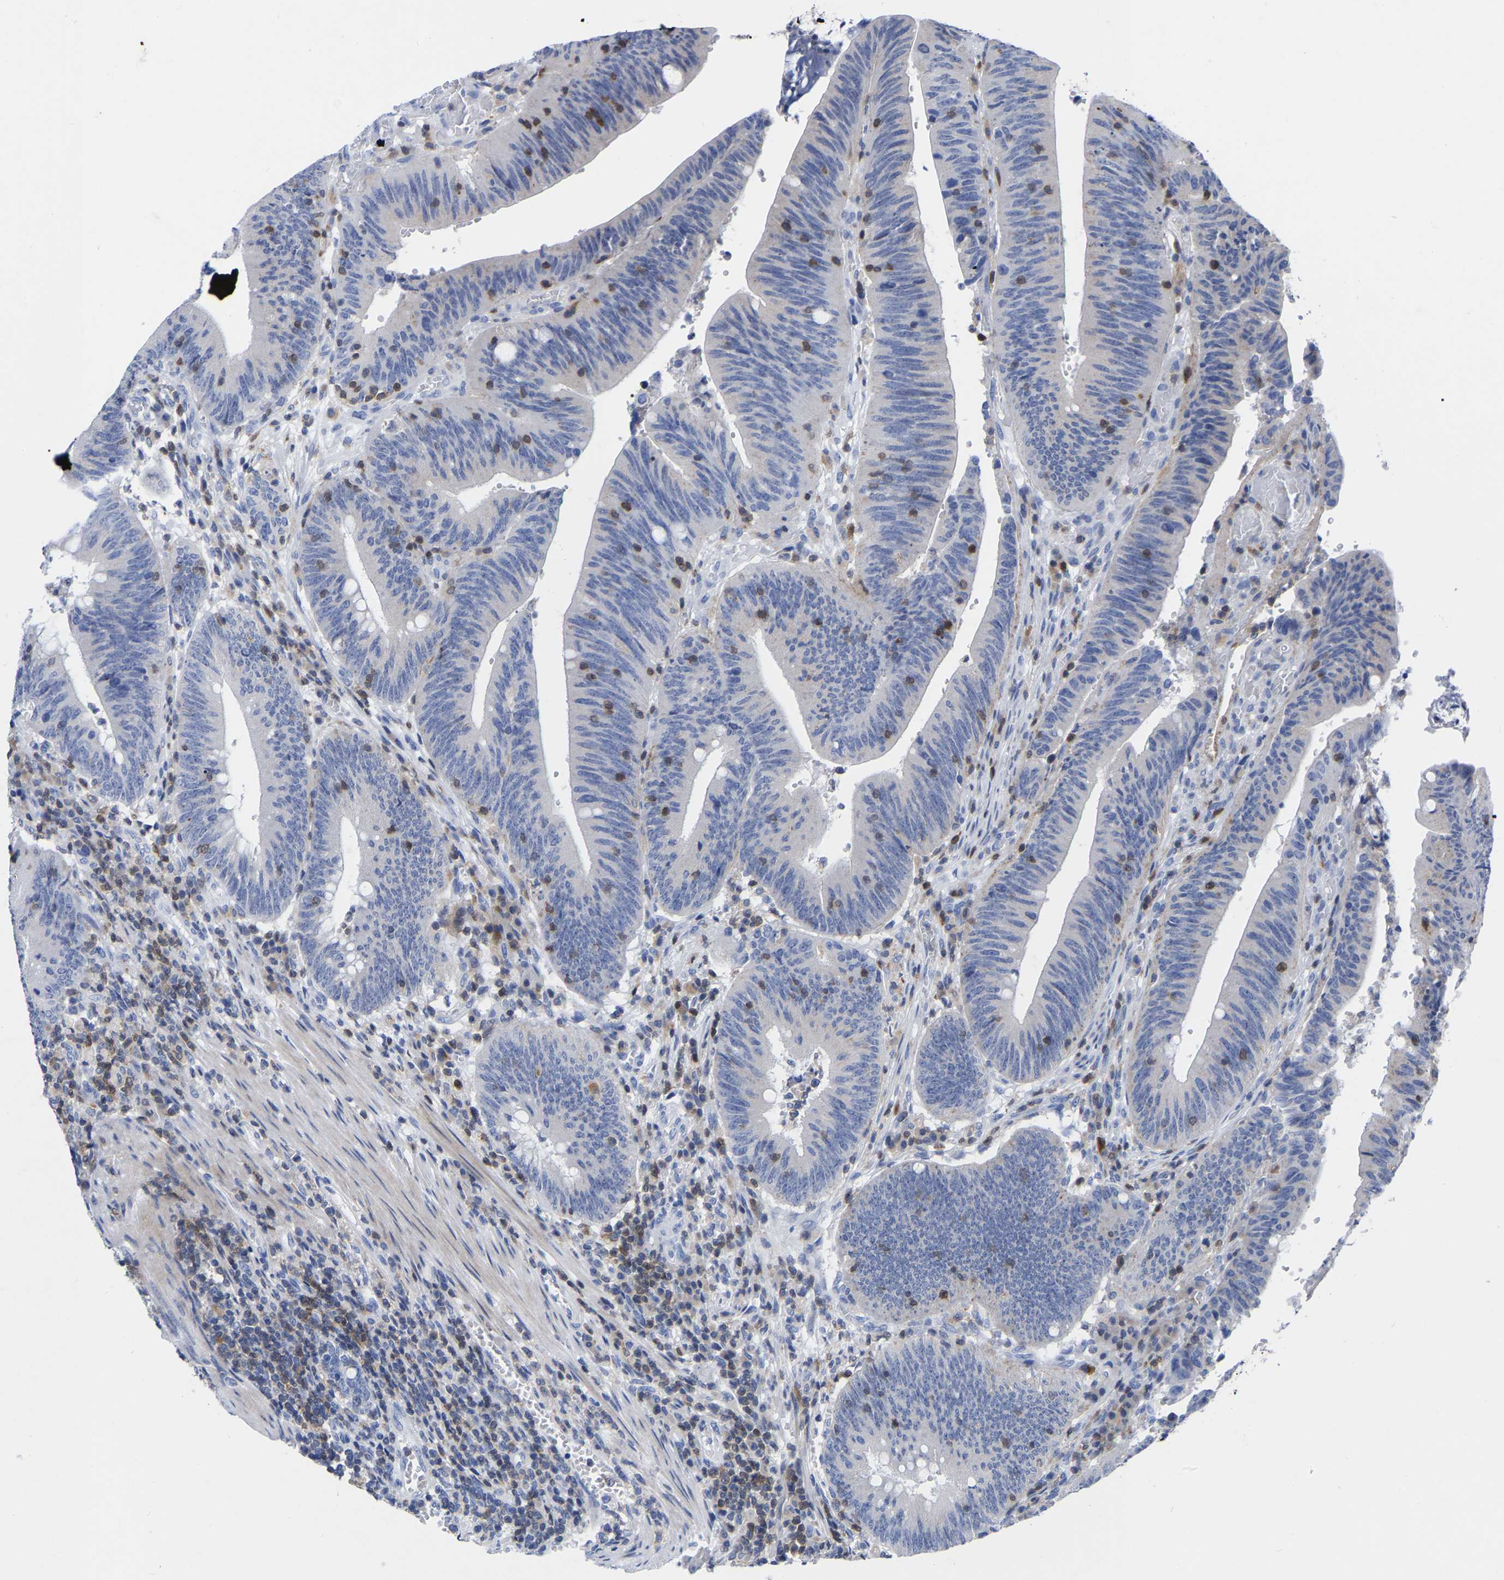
{"staining": {"intensity": "negative", "quantity": "none", "location": "none"}, "tissue": "colorectal cancer", "cell_type": "Tumor cells", "image_type": "cancer", "snomed": [{"axis": "morphology", "description": "Normal tissue, NOS"}, {"axis": "morphology", "description": "Adenocarcinoma, NOS"}, {"axis": "topography", "description": "Rectum"}], "caption": "This is a histopathology image of immunohistochemistry (IHC) staining of adenocarcinoma (colorectal), which shows no expression in tumor cells. (Immunohistochemistry, brightfield microscopy, high magnification).", "gene": "PTPN7", "patient": {"sex": "female", "age": 66}}